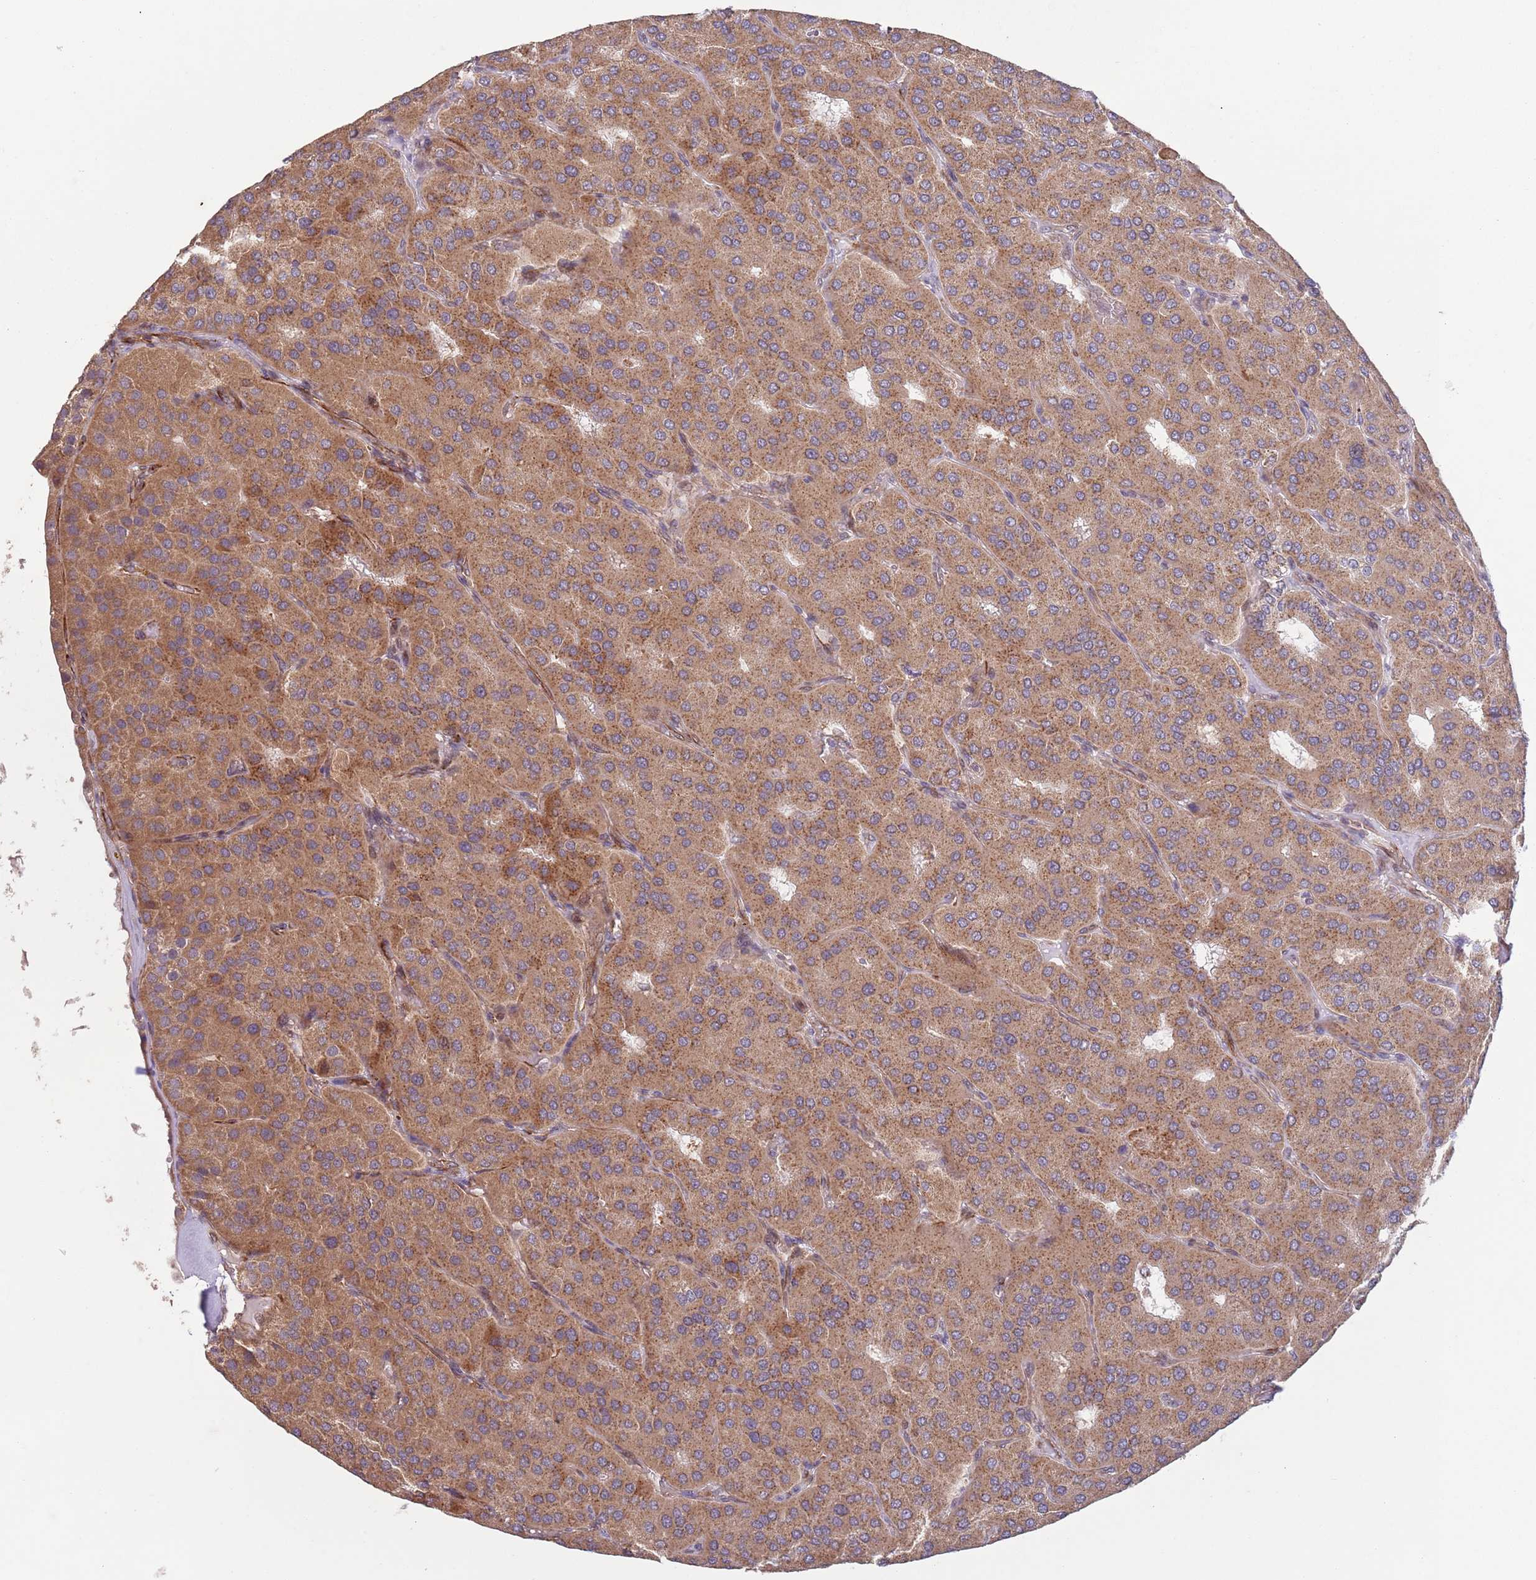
{"staining": {"intensity": "moderate", "quantity": ">75%", "location": "cytoplasmic/membranous"}, "tissue": "parathyroid gland", "cell_type": "Glandular cells", "image_type": "normal", "snomed": [{"axis": "morphology", "description": "Normal tissue, NOS"}, {"axis": "morphology", "description": "Adenoma, NOS"}, {"axis": "topography", "description": "Parathyroid gland"}], "caption": "Parathyroid gland stained for a protein exhibits moderate cytoplasmic/membranous positivity in glandular cells. (Brightfield microscopy of DAB IHC at high magnification).", "gene": "CHD9", "patient": {"sex": "female", "age": 86}}